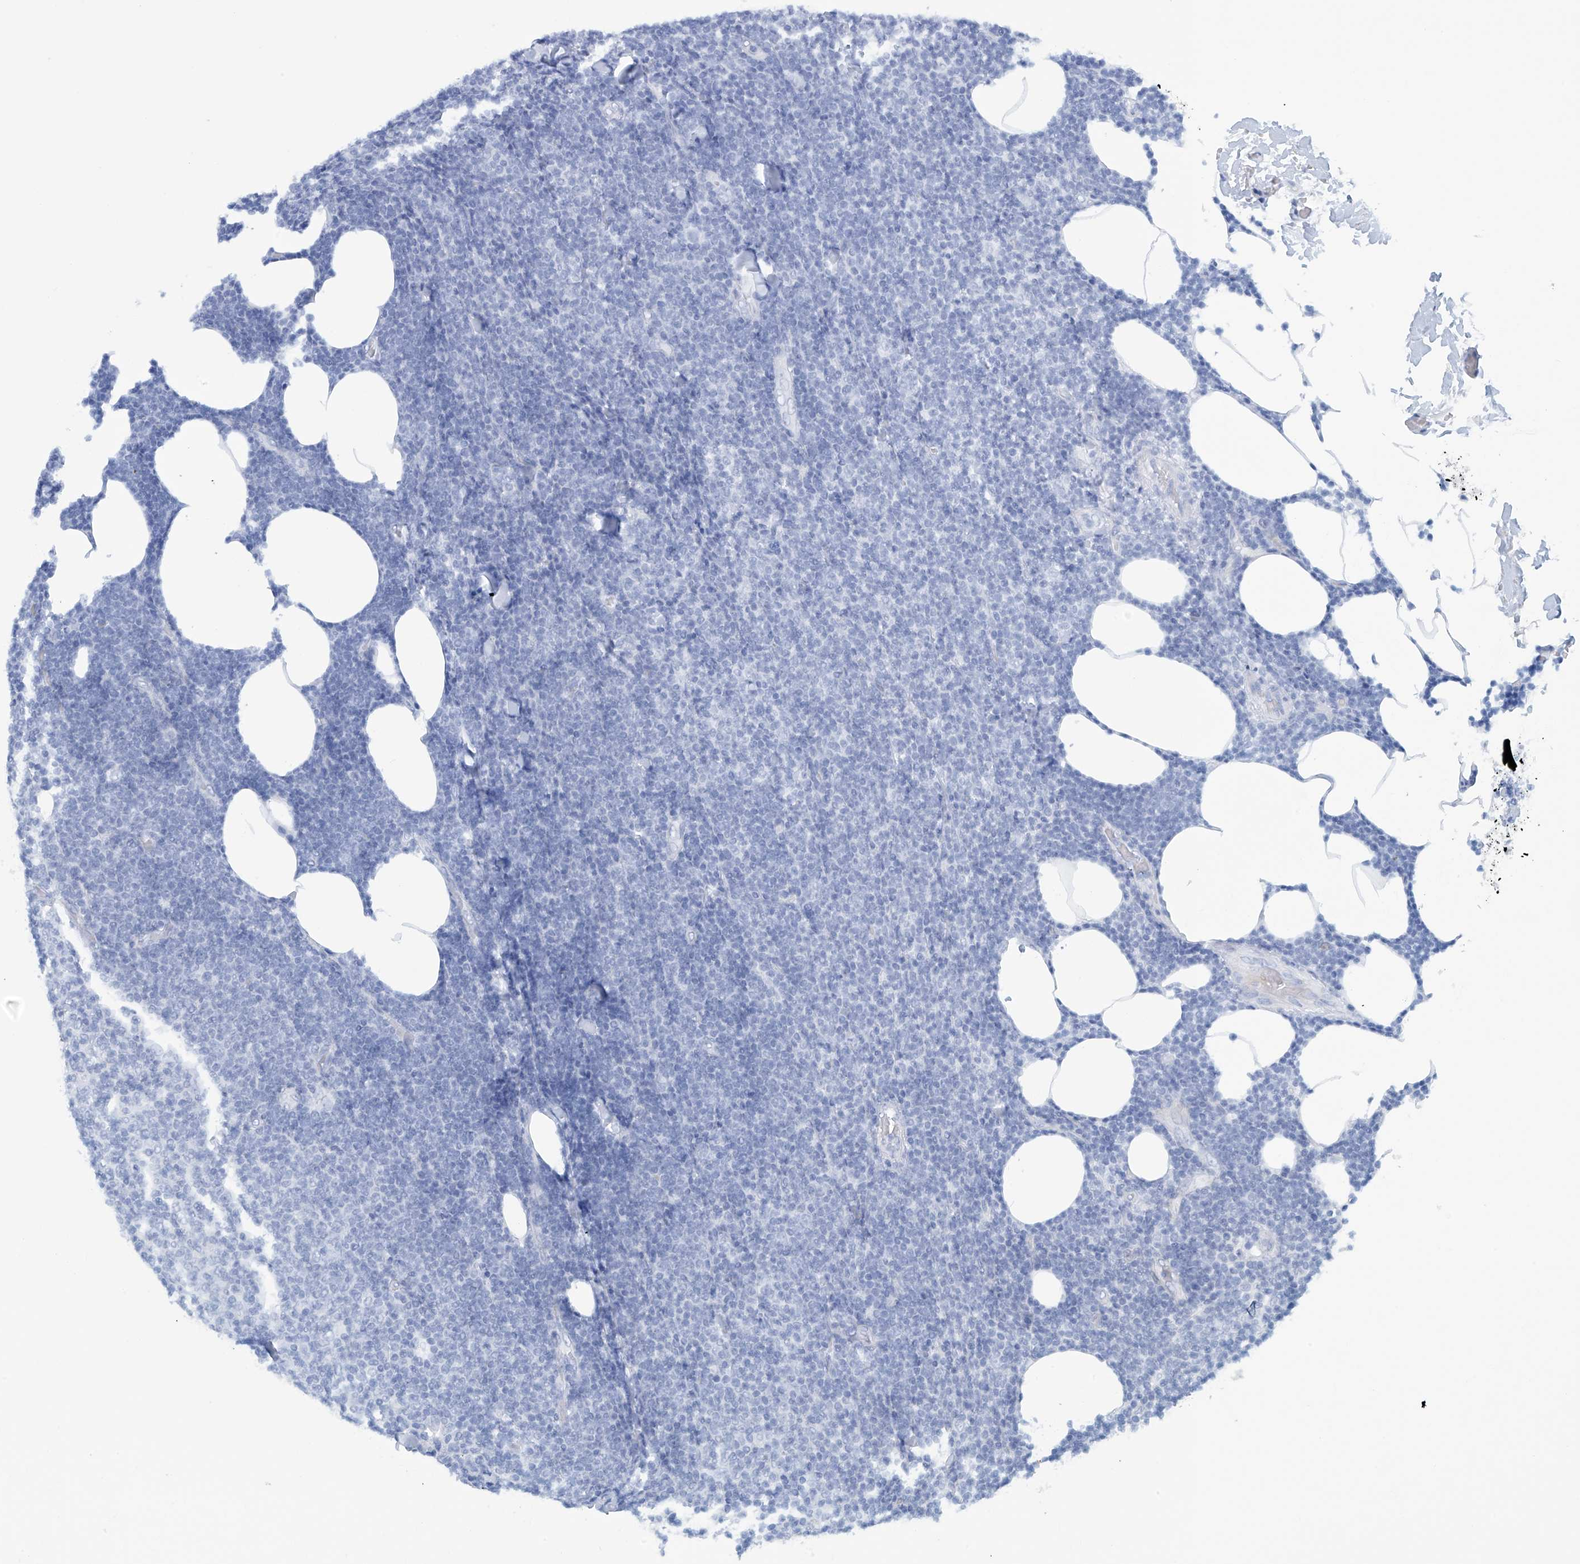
{"staining": {"intensity": "negative", "quantity": "none", "location": "none"}, "tissue": "lymphoma", "cell_type": "Tumor cells", "image_type": "cancer", "snomed": [{"axis": "morphology", "description": "Malignant lymphoma, non-Hodgkin's type, Low grade"}, {"axis": "topography", "description": "Lymph node"}], "caption": "Tumor cells are negative for protein expression in human malignant lymphoma, non-Hodgkin's type (low-grade).", "gene": "DSP", "patient": {"sex": "male", "age": 66}}